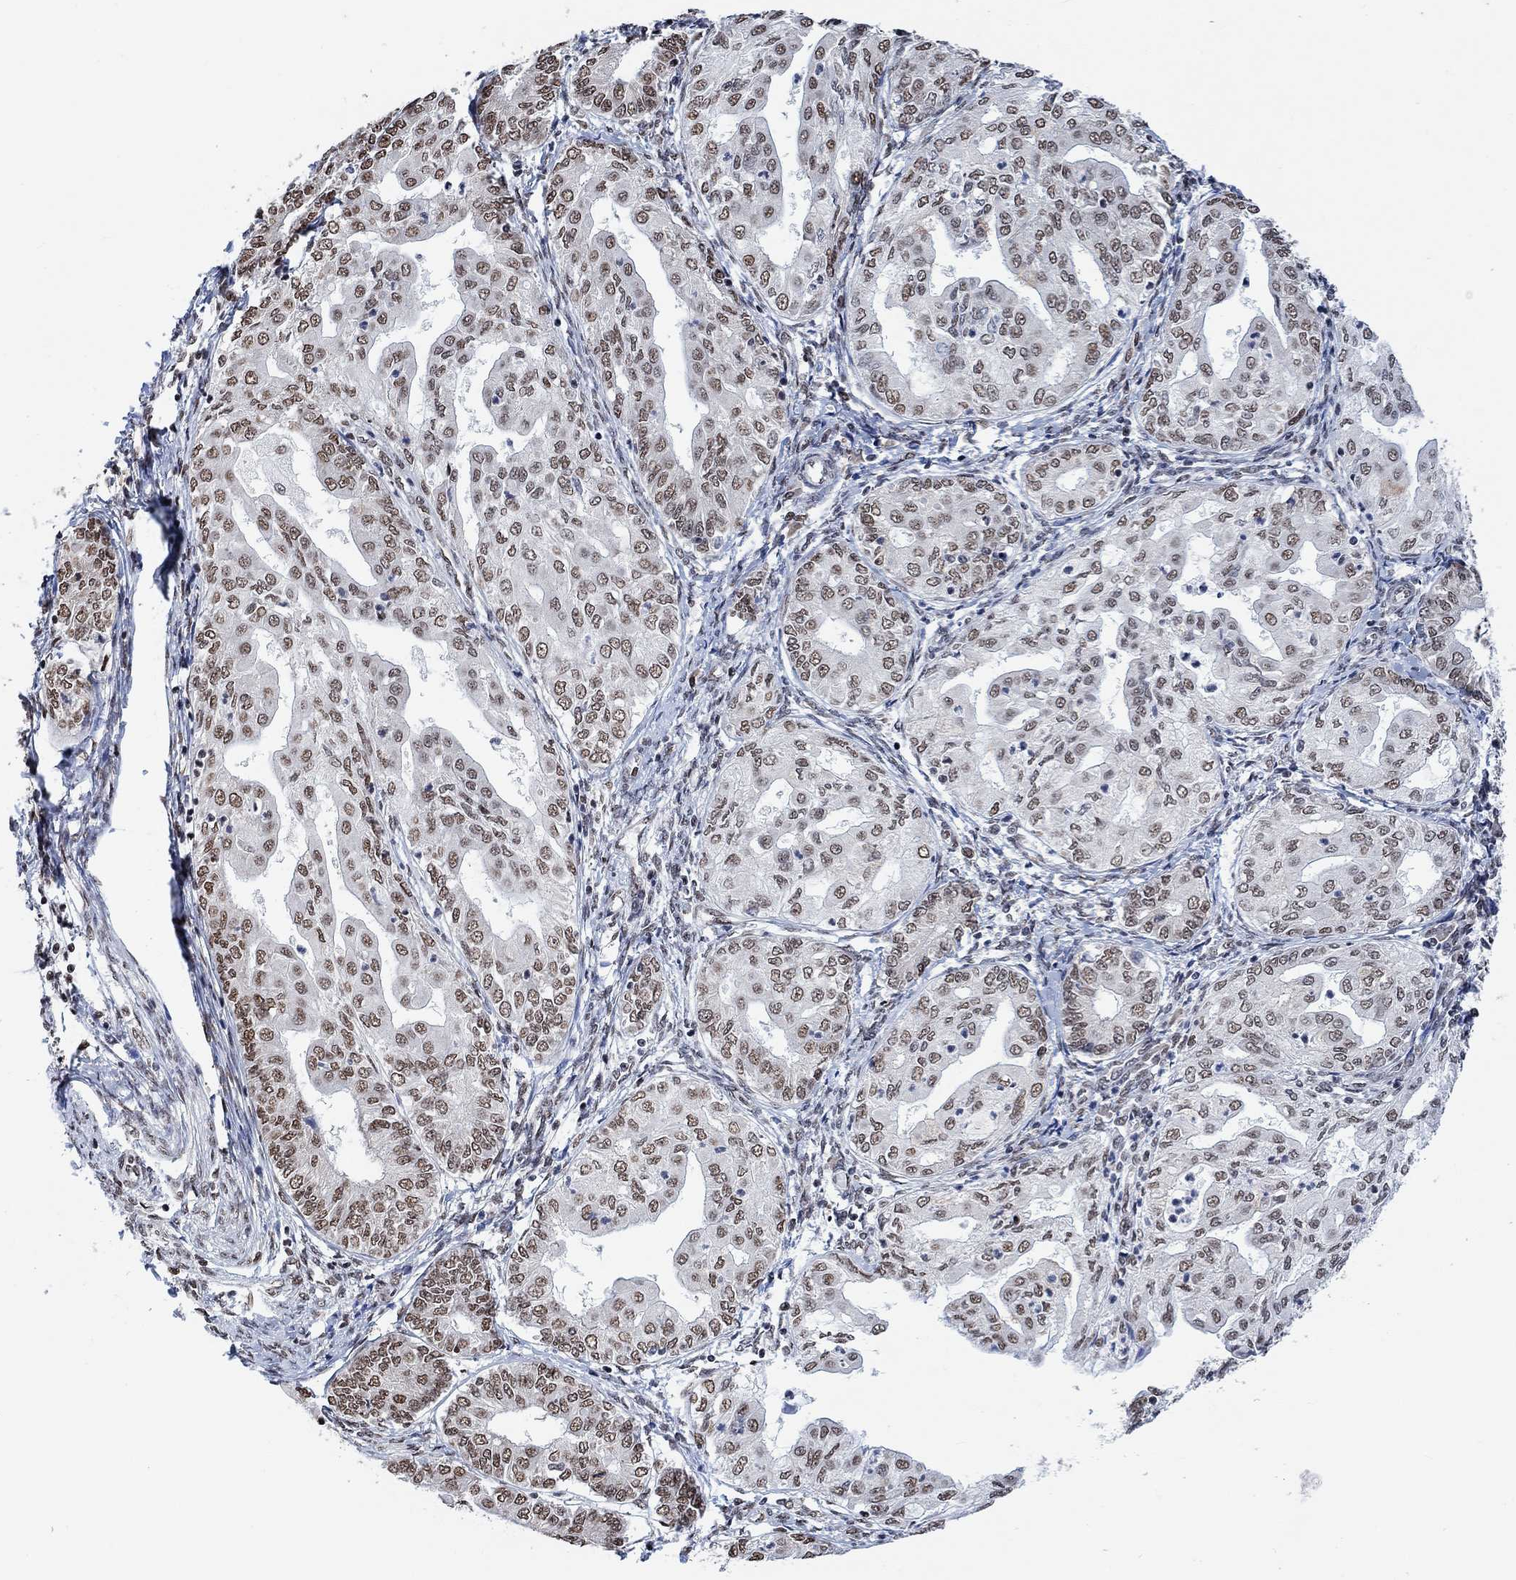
{"staining": {"intensity": "strong", "quantity": "<25%", "location": "nuclear"}, "tissue": "endometrial cancer", "cell_type": "Tumor cells", "image_type": "cancer", "snomed": [{"axis": "morphology", "description": "Adenocarcinoma, NOS"}, {"axis": "topography", "description": "Endometrium"}], "caption": "DAB immunohistochemical staining of human endometrial cancer (adenocarcinoma) displays strong nuclear protein expression in approximately <25% of tumor cells.", "gene": "USP39", "patient": {"sex": "female", "age": 68}}